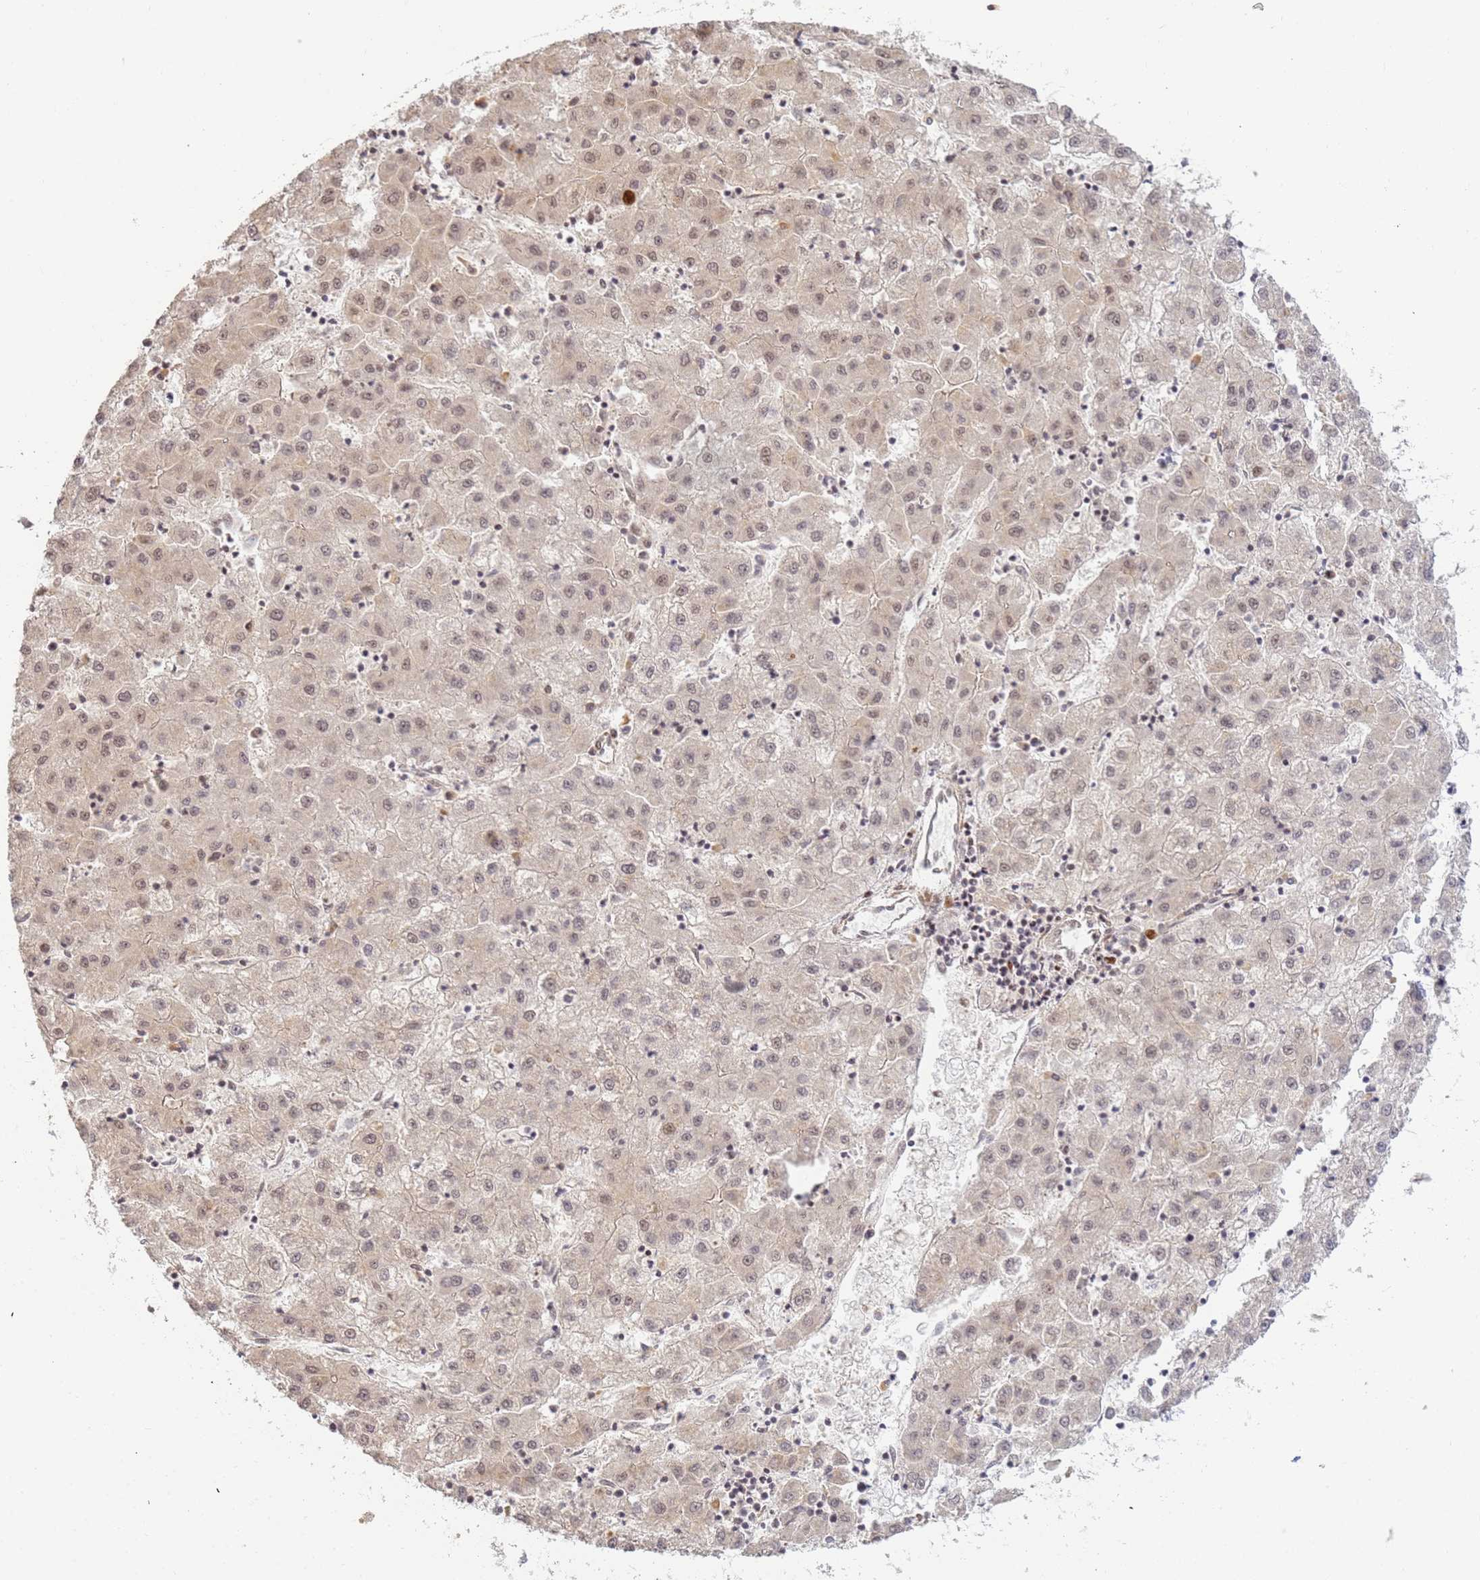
{"staining": {"intensity": "weak", "quantity": "25%-75%", "location": "nuclear"}, "tissue": "liver cancer", "cell_type": "Tumor cells", "image_type": "cancer", "snomed": [{"axis": "morphology", "description": "Carcinoma, Hepatocellular, NOS"}, {"axis": "topography", "description": "Liver"}], "caption": "Protein expression analysis of human liver cancer (hepatocellular carcinoma) reveals weak nuclear expression in about 25%-75% of tumor cells.", "gene": "ABCA2", "patient": {"sex": "male", "age": 72}}